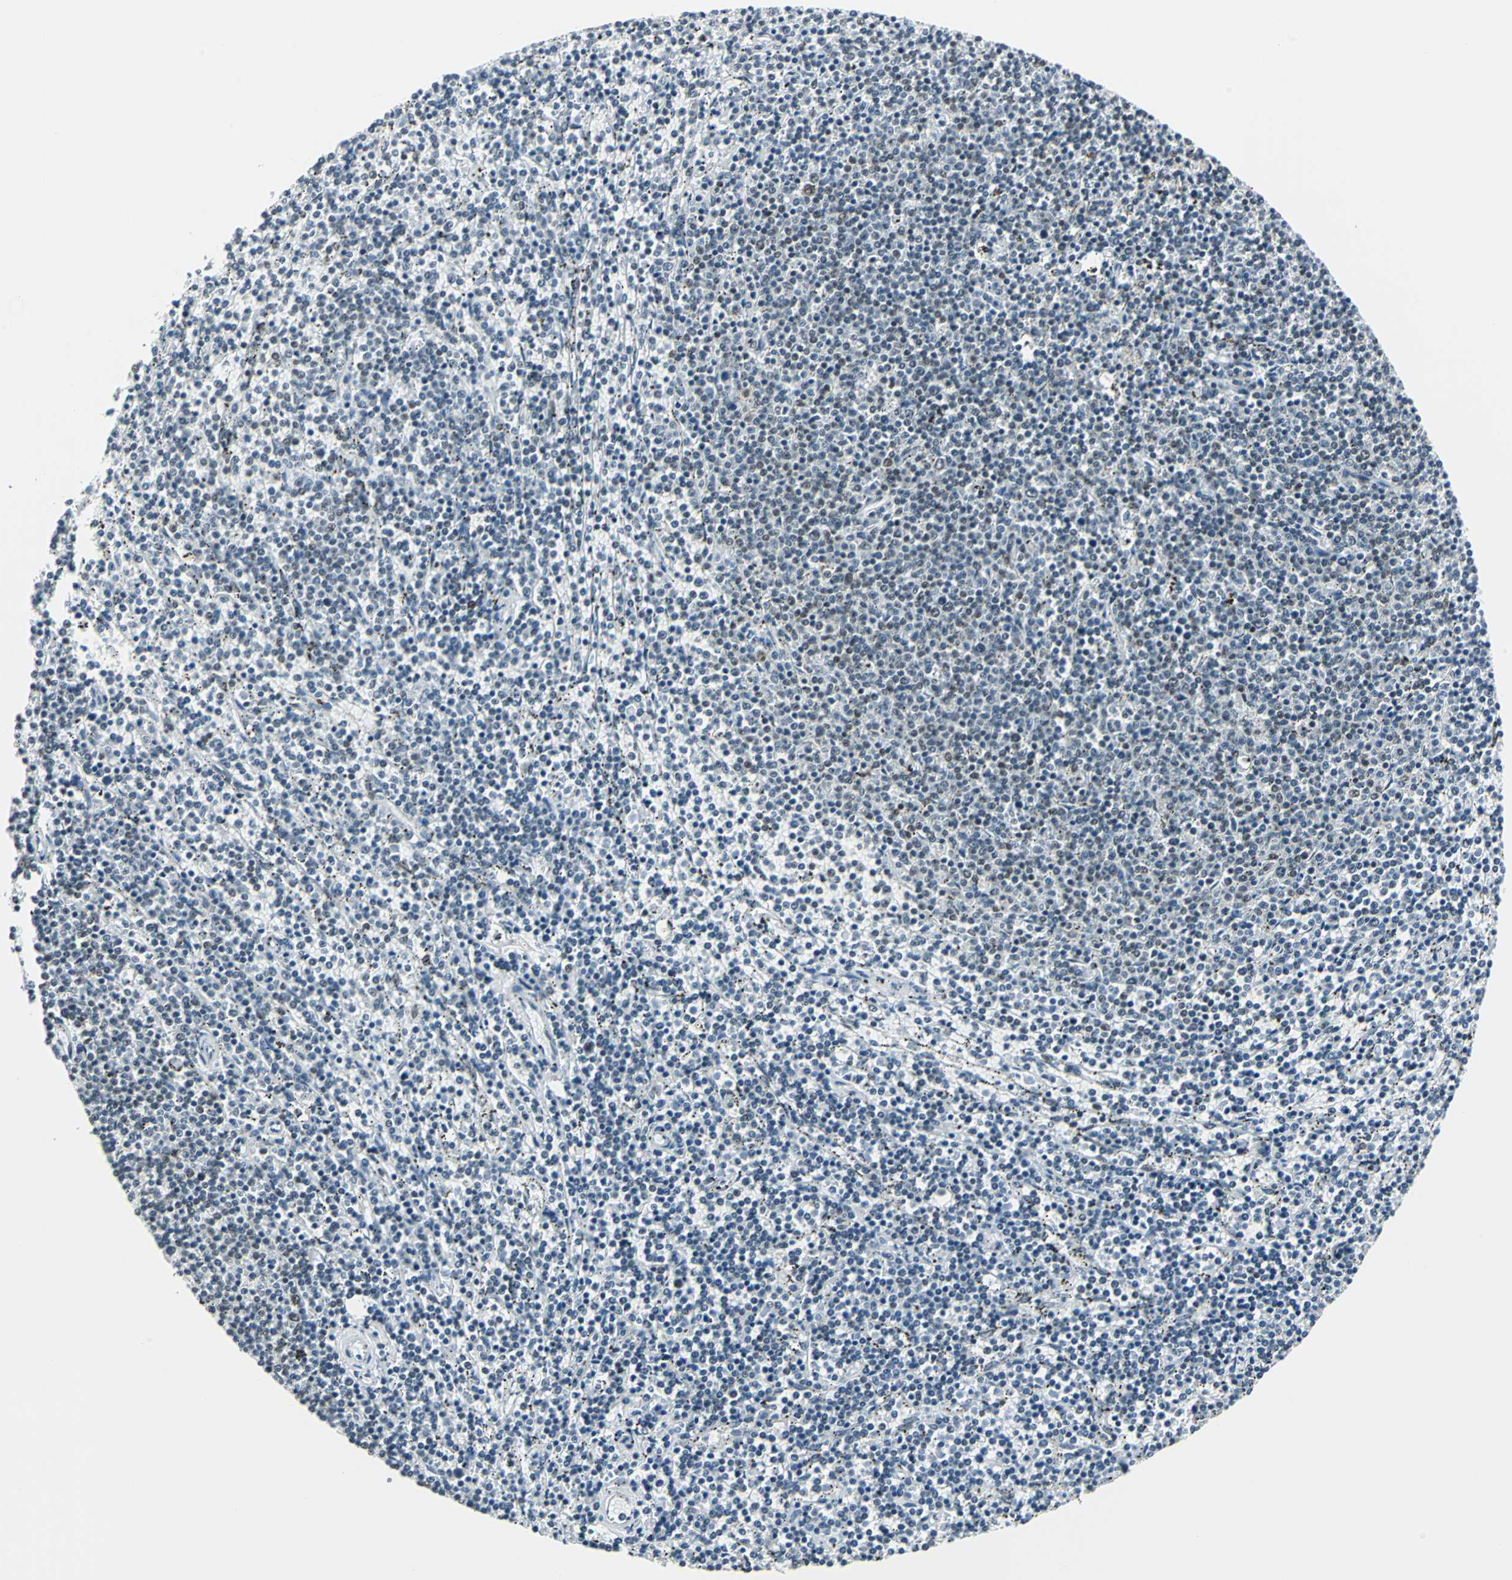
{"staining": {"intensity": "weak", "quantity": "25%-75%", "location": "nuclear"}, "tissue": "lymphoma", "cell_type": "Tumor cells", "image_type": "cancer", "snomed": [{"axis": "morphology", "description": "Malignant lymphoma, non-Hodgkin's type, Low grade"}, {"axis": "topography", "description": "Spleen"}], "caption": "Protein analysis of low-grade malignant lymphoma, non-Hodgkin's type tissue displays weak nuclear staining in approximately 25%-75% of tumor cells. Immunohistochemistry (ihc) stains the protein in brown and the nuclei are stained blue.", "gene": "ADNP", "patient": {"sex": "female", "age": 50}}